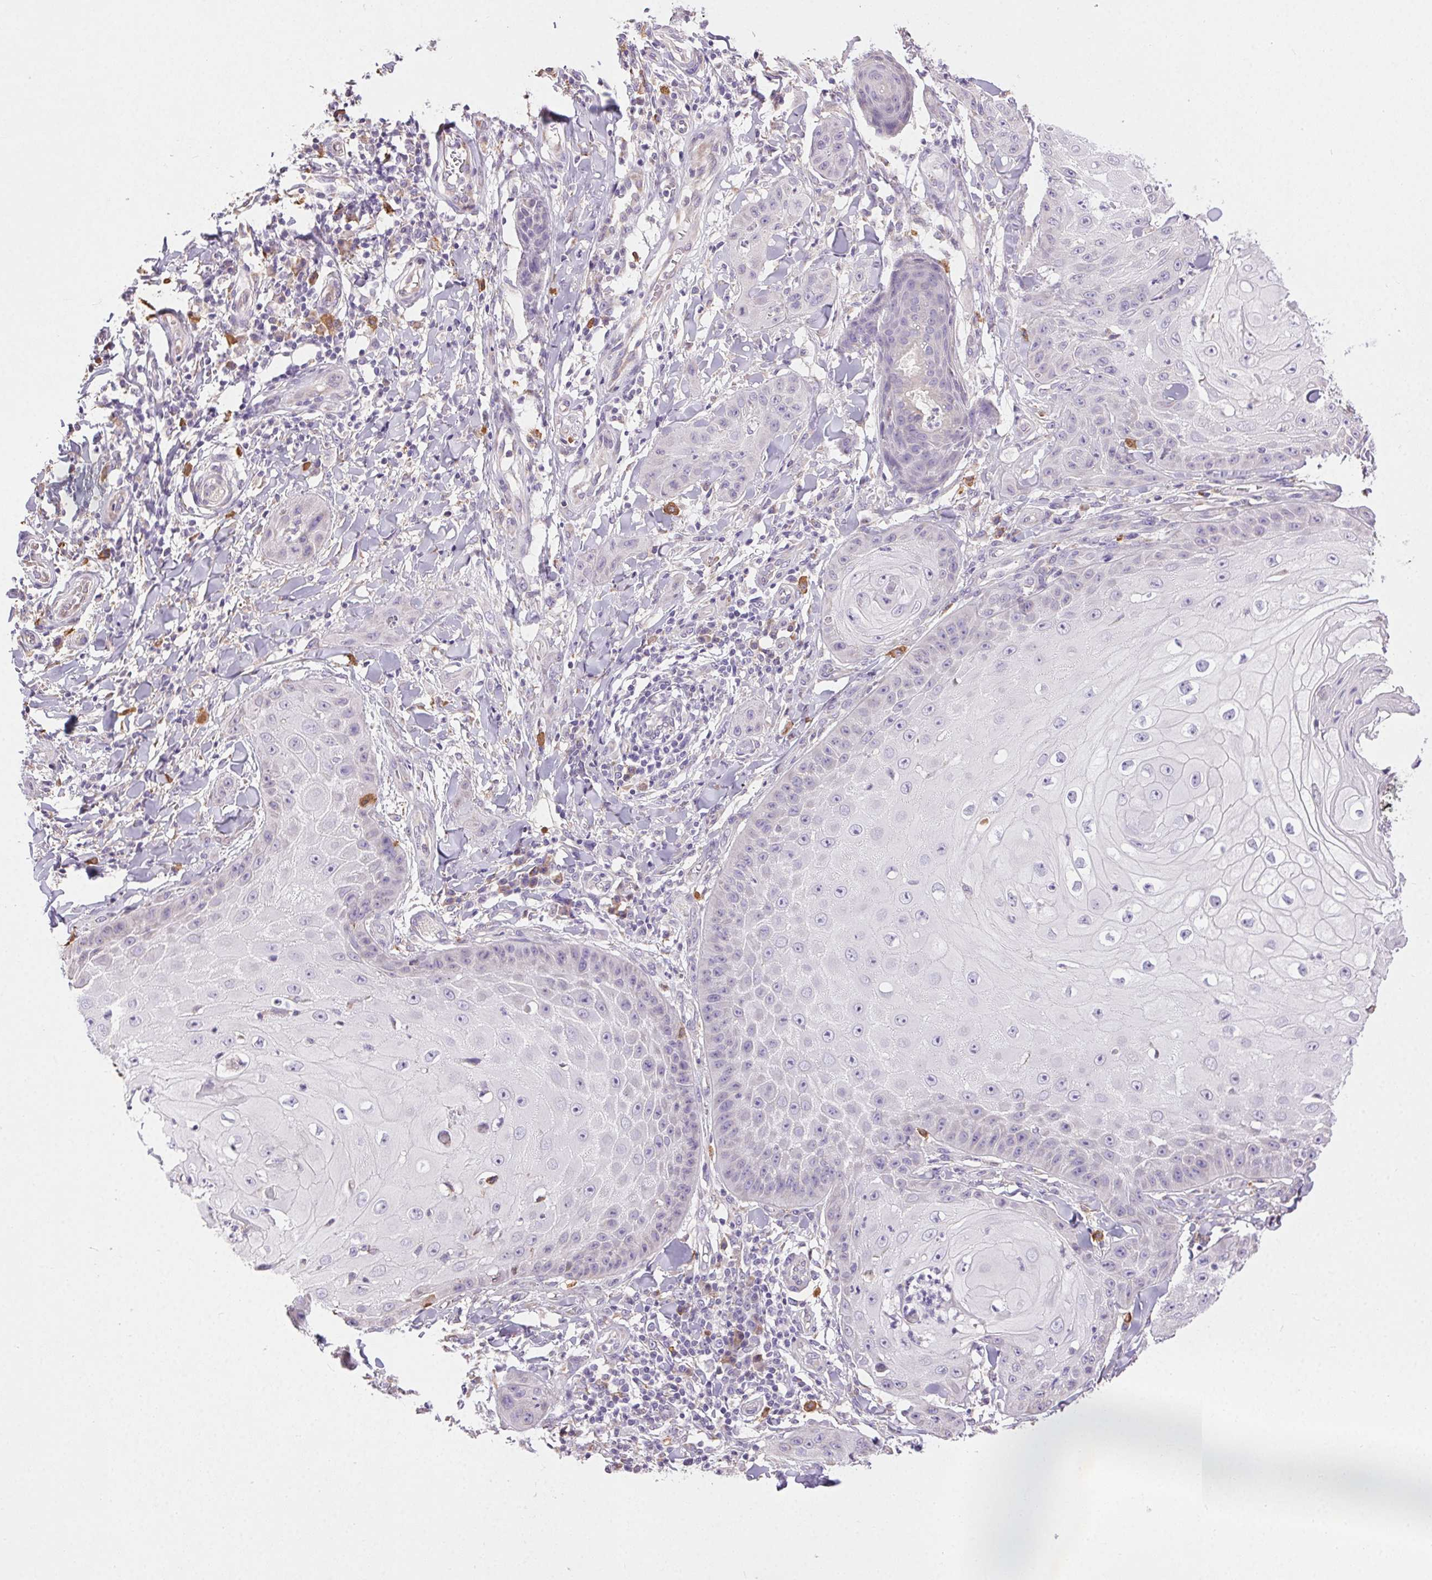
{"staining": {"intensity": "negative", "quantity": "none", "location": "none"}, "tissue": "skin cancer", "cell_type": "Tumor cells", "image_type": "cancer", "snomed": [{"axis": "morphology", "description": "Squamous cell carcinoma, NOS"}, {"axis": "topography", "description": "Skin"}], "caption": "Immunohistochemical staining of skin squamous cell carcinoma displays no significant positivity in tumor cells. (DAB IHC with hematoxylin counter stain).", "gene": "SNX31", "patient": {"sex": "male", "age": 70}}